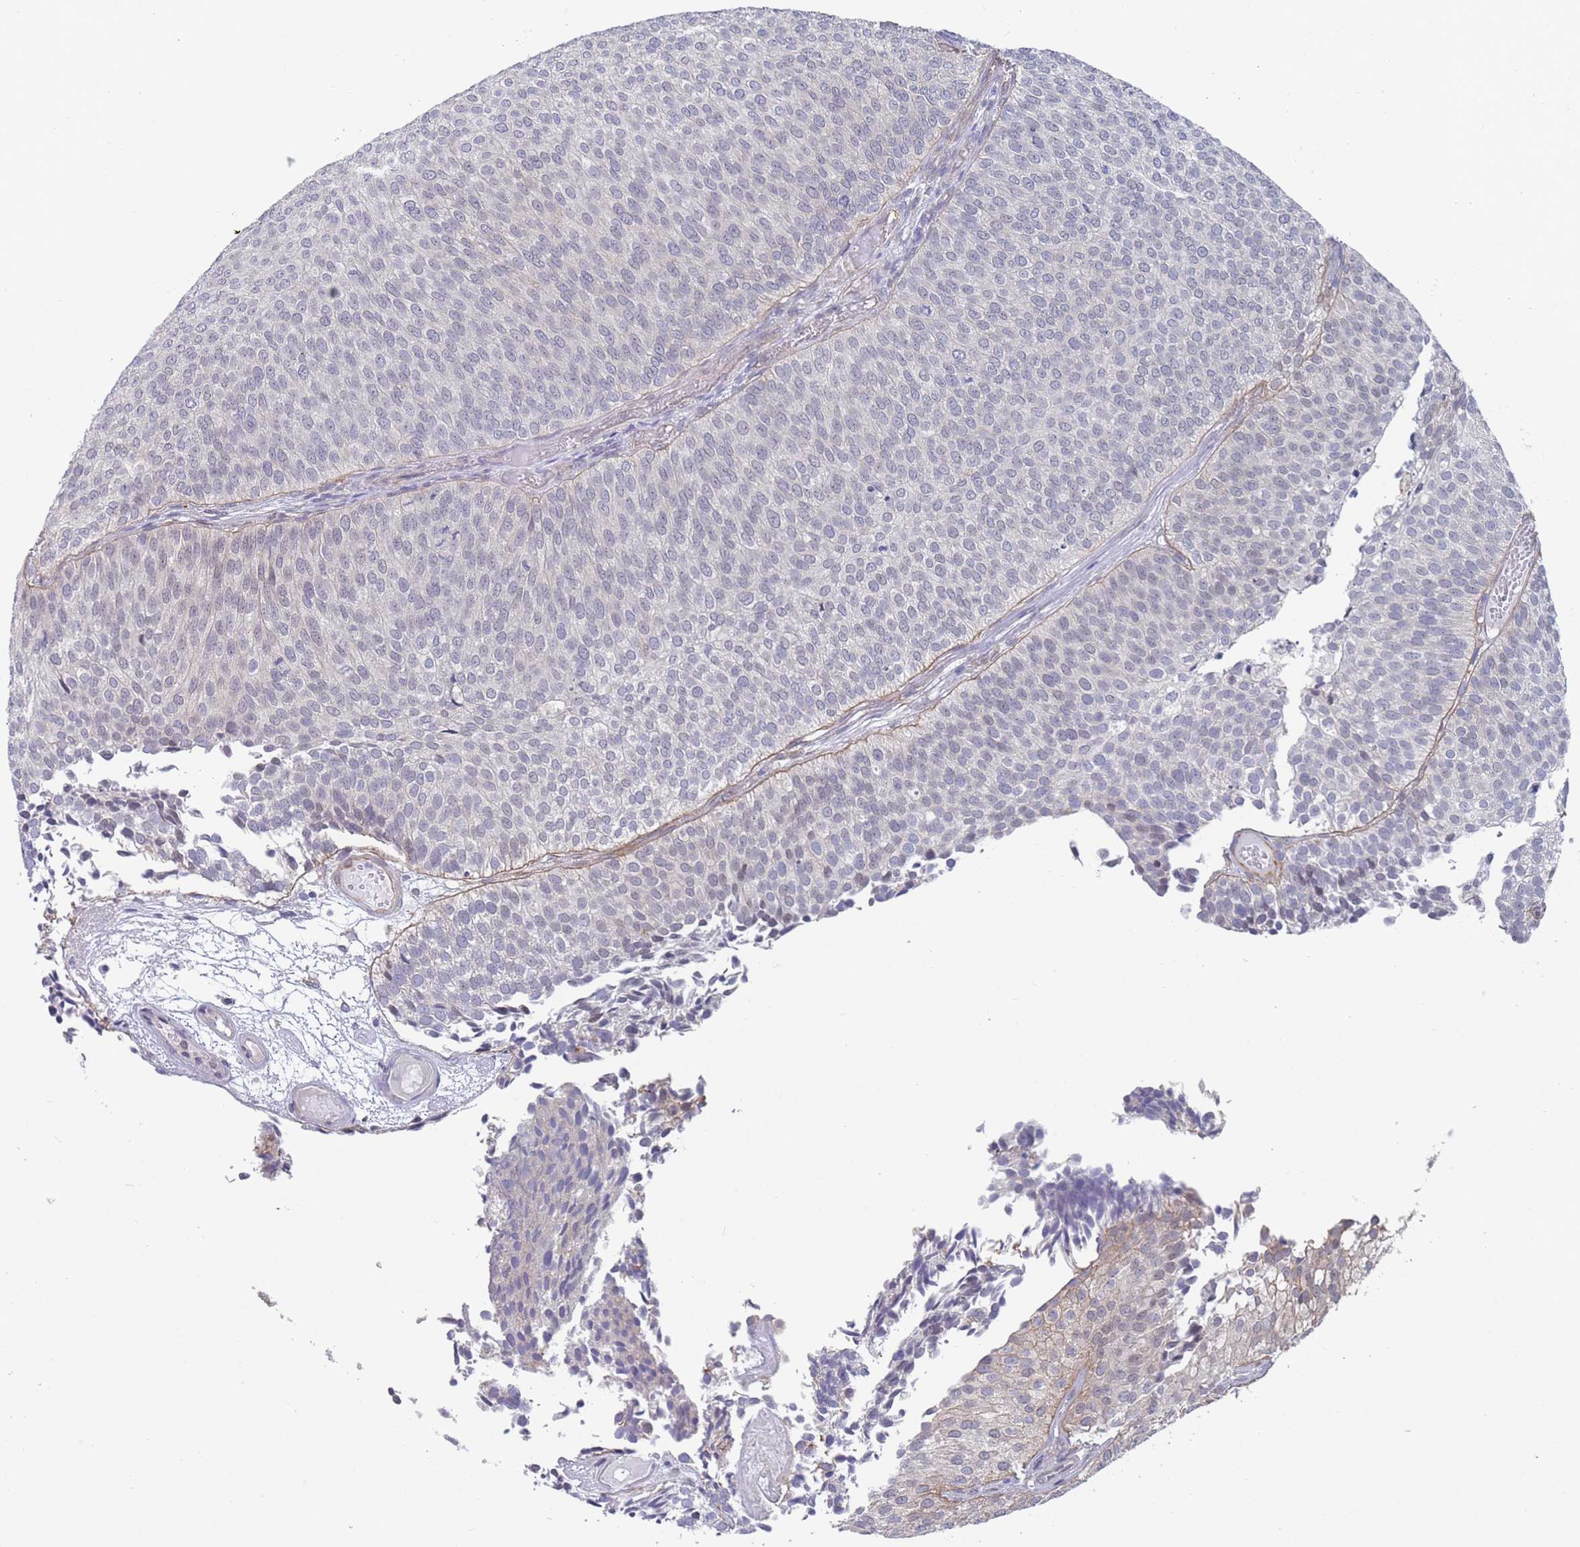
{"staining": {"intensity": "weak", "quantity": "<25%", "location": "cytoplasmic/membranous"}, "tissue": "urothelial cancer", "cell_type": "Tumor cells", "image_type": "cancer", "snomed": [{"axis": "morphology", "description": "Urothelial carcinoma, Low grade"}, {"axis": "topography", "description": "Urinary bladder"}], "caption": "There is no significant expression in tumor cells of urothelial cancer. The staining was performed using DAB to visualize the protein expression in brown, while the nuclei were stained in blue with hematoxylin (Magnification: 20x).", "gene": "SLC1A6", "patient": {"sex": "male", "age": 84}}